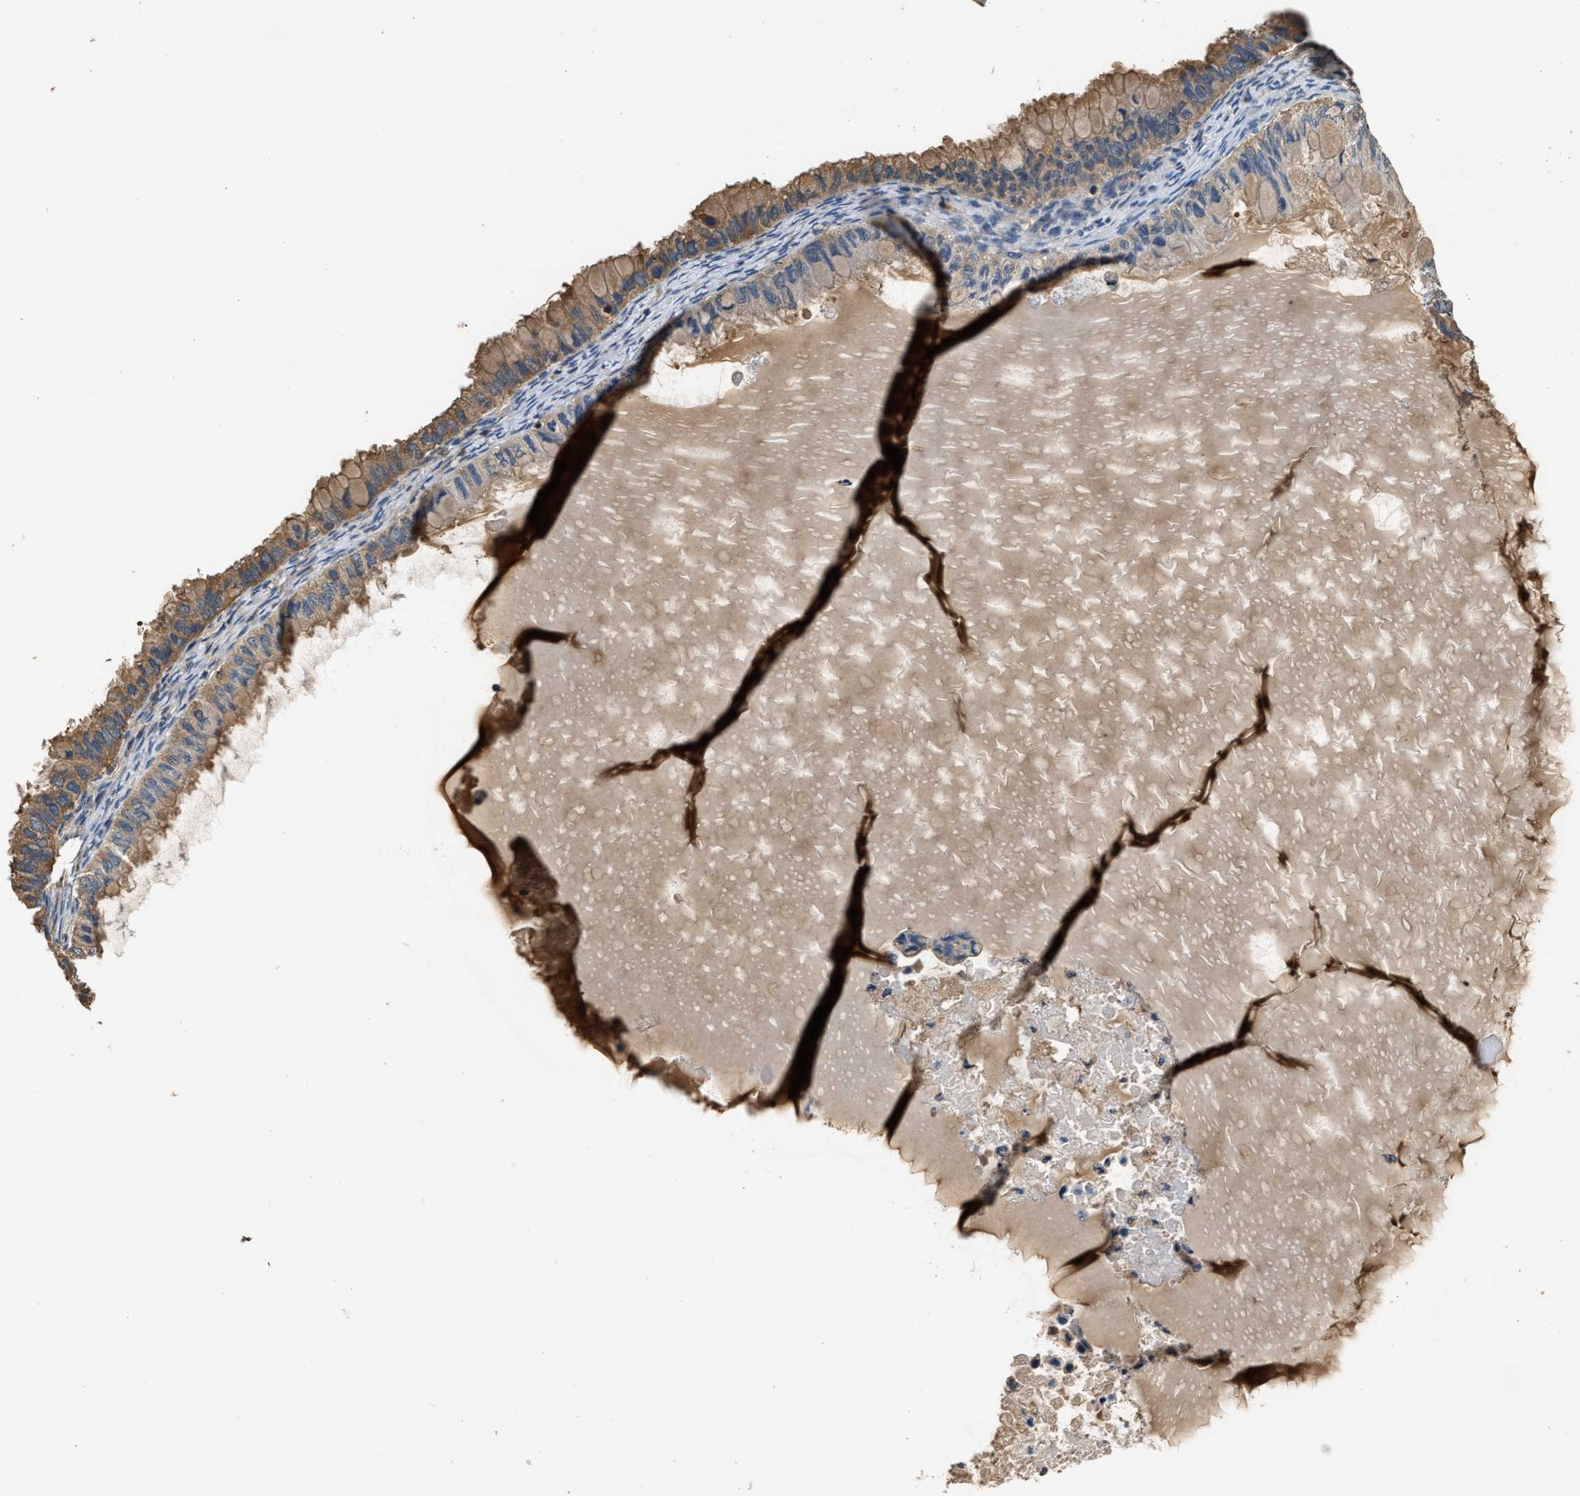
{"staining": {"intensity": "moderate", "quantity": ">75%", "location": "cytoplasmic/membranous"}, "tissue": "ovarian cancer", "cell_type": "Tumor cells", "image_type": "cancer", "snomed": [{"axis": "morphology", "description": "Cystadenocarcinoma, mucinous, NOS"}, {"axis": "topography", "description": "Ovary"}], "caption": "This is an image of immunohistochemistry staining of mucinous cystadenocarcinoma (ovarian), which shows moderate expression in the cytoplasmic/membranous of tumor cells.", "gene": "BLOC1S1", "patient": {"sex": "female", "age": 80}}